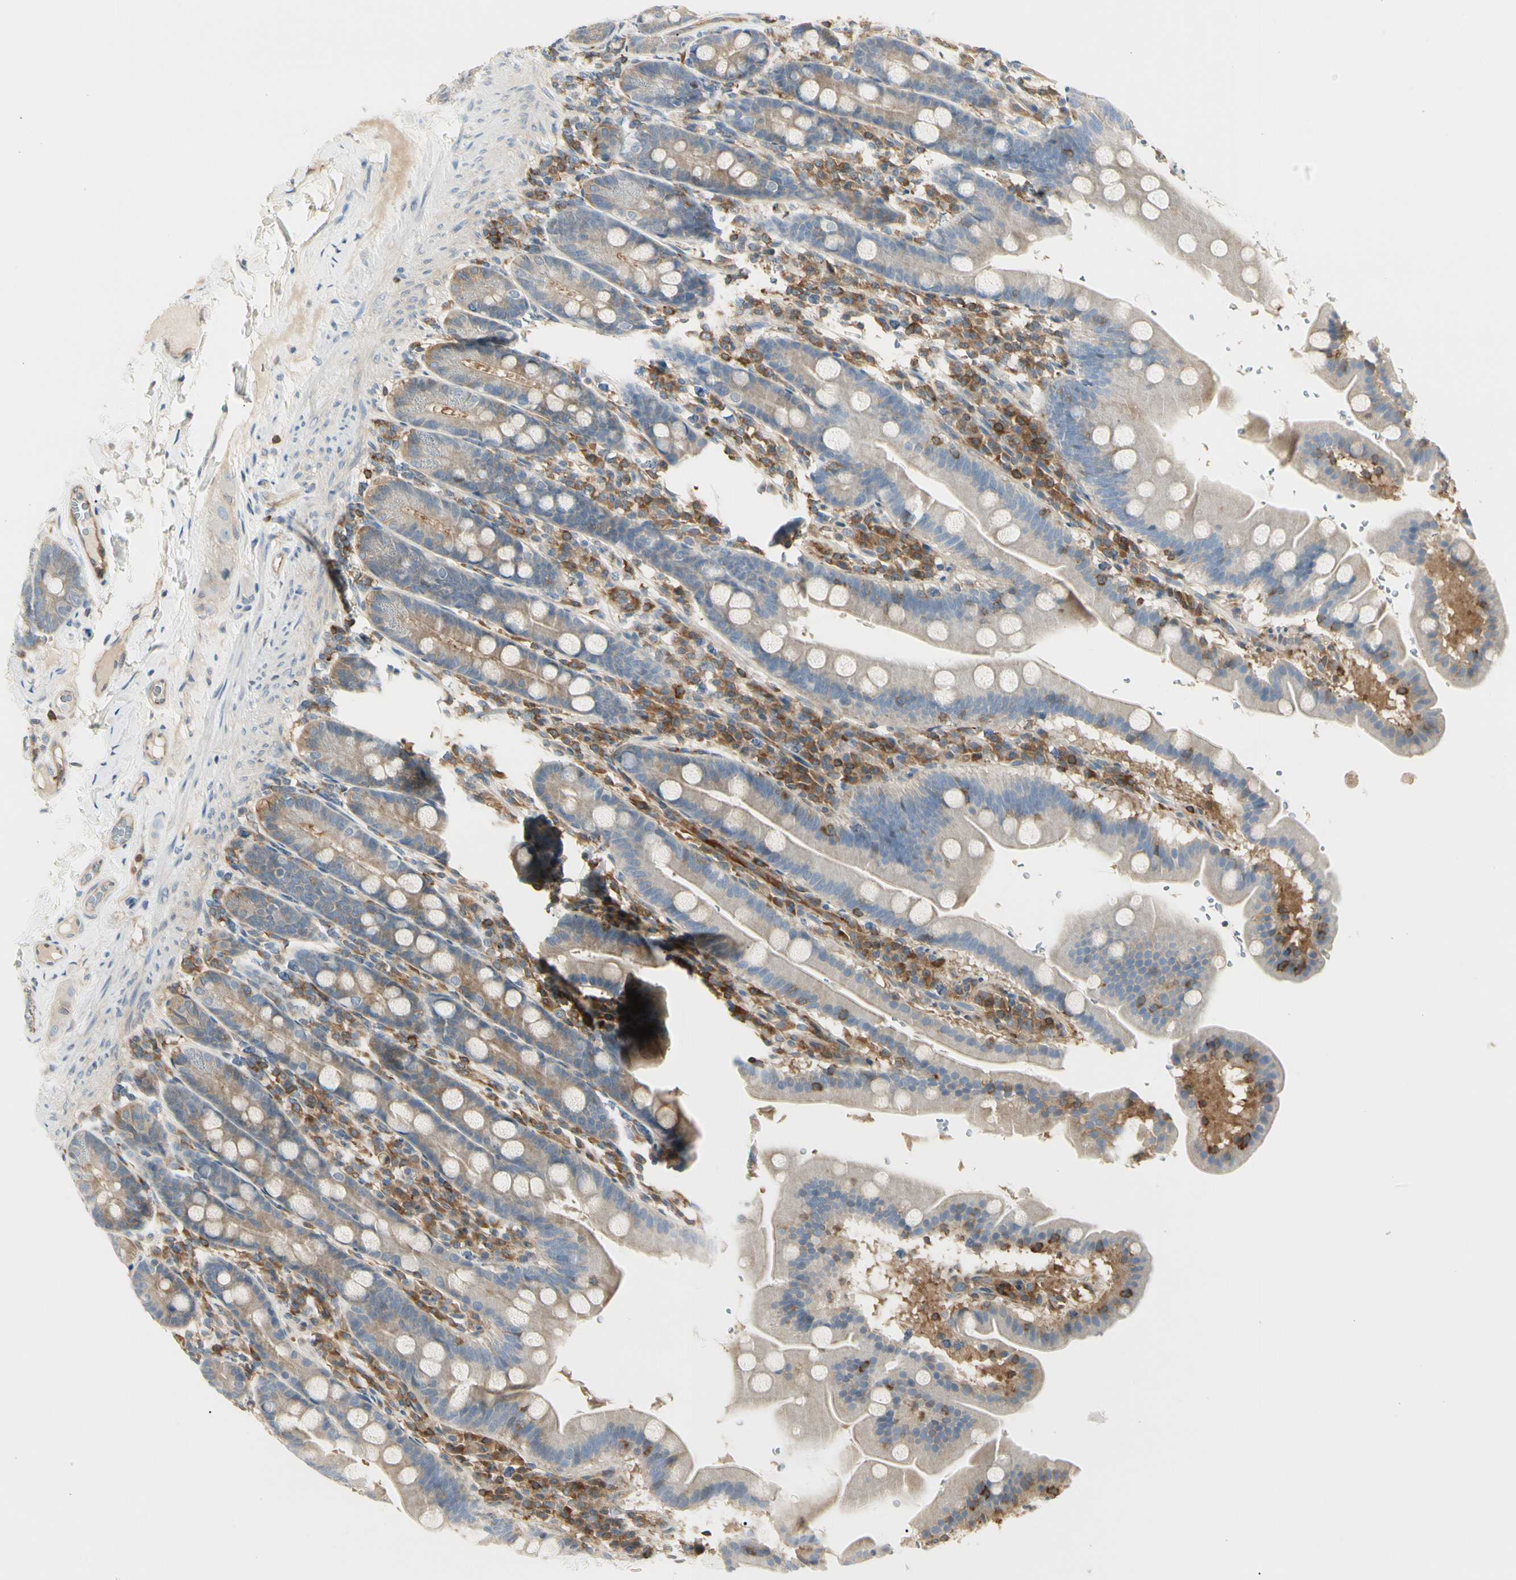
{"staining": {"intensity": "weak", "quantity": ">75%", "location": "cytoplasmic/membranous"}, "tissue": "duodenum", "cell_type": "Glandular cells", "image_type": "normal", "snomed": [{"axis": "morphology", "description": "Normal tissue, NOS"}, {"axis": "topography", "description": "Duodenum"}], "caption": "A brown stain labels weak cytoplasmic/membranous positivity of a protein in glandular cells of benign duodenum.", "gene": "NFKB2", "patient": {"sex": "male", "age": 50}}